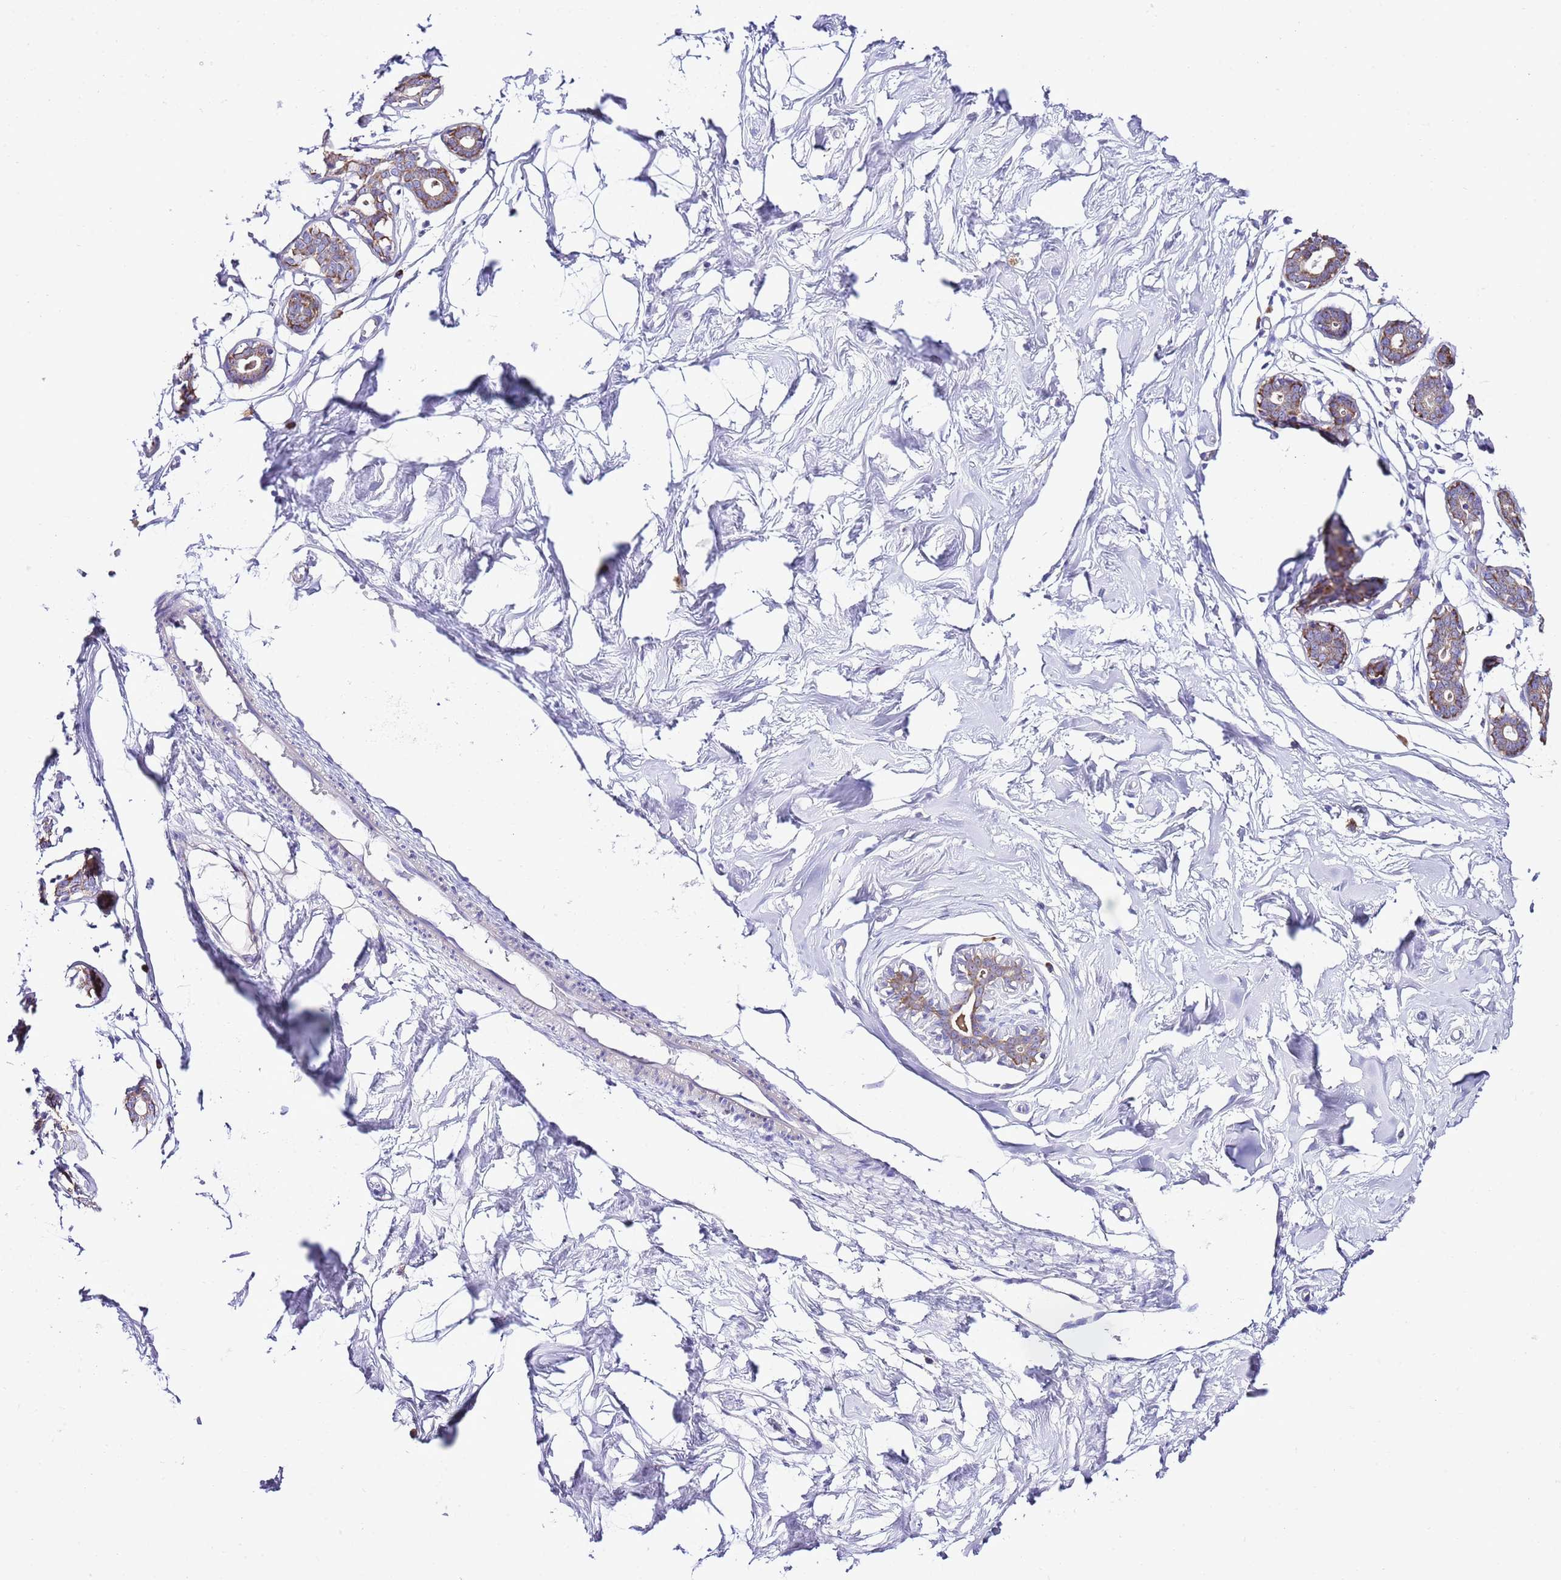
{"staining": {"intensity": "negative", "quantity": "none", "location": "none"}, "tissue": "breast", "cell_type": "Adipocytes", "image_type": "normal", "snomed": [{"axis": "morphology", "description": "Normal tissue, NOS"}, {"axis": "morphology", "description": "Adenoma, NOS"}, {"axis": "topography", "description": "Breast"}], "caption": "Photomicrograph shows no significant protein positivity in adipocytes of benign breast.", "gene": "RPS10", "patient": {"sex": "female", "age": 23}}